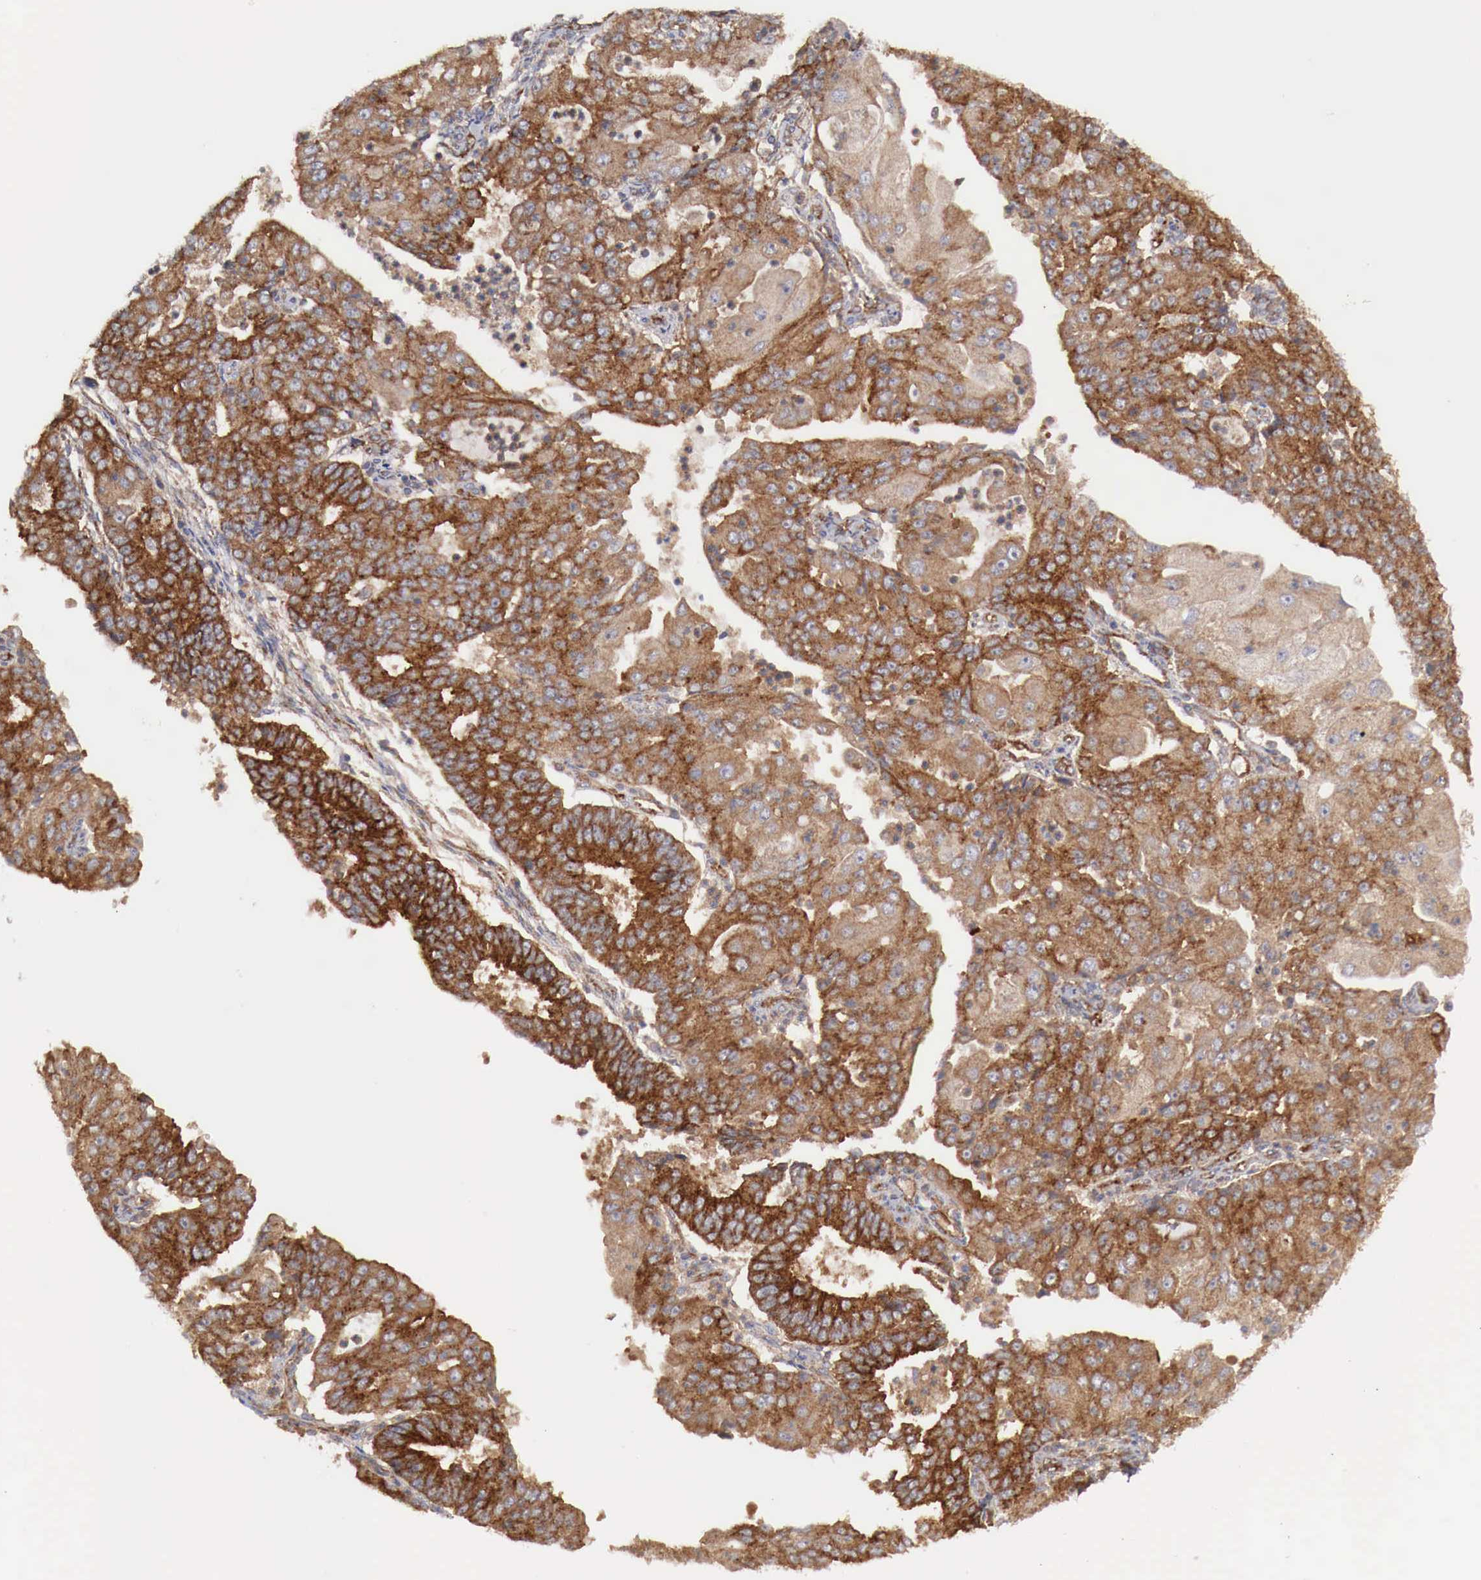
{"staining": {"intensity": "strong", "quantity": ">75%", "location": "cytoplasmic/membranous"}, "tissue": "endometrial cancer", "cell_type": "Tumor cells", "image_type": "cancer", "snomed": [{"axis": "morphology", "description": "Adenocarcinoma, NOS"}, {"axis": "topography", "description": "Endometrium"}], "caption": "A brown stain shows strong cytoplasmic/membranous expression of a protein in human endometrial adenocarcinoma tumor cells. (Stains: DAB in brown, nuclei in blue, Microscopy: brightfield microscopy at high magnification).", "gene": "ARMCX4", "patient": {"sex": "female", "age": 56}}